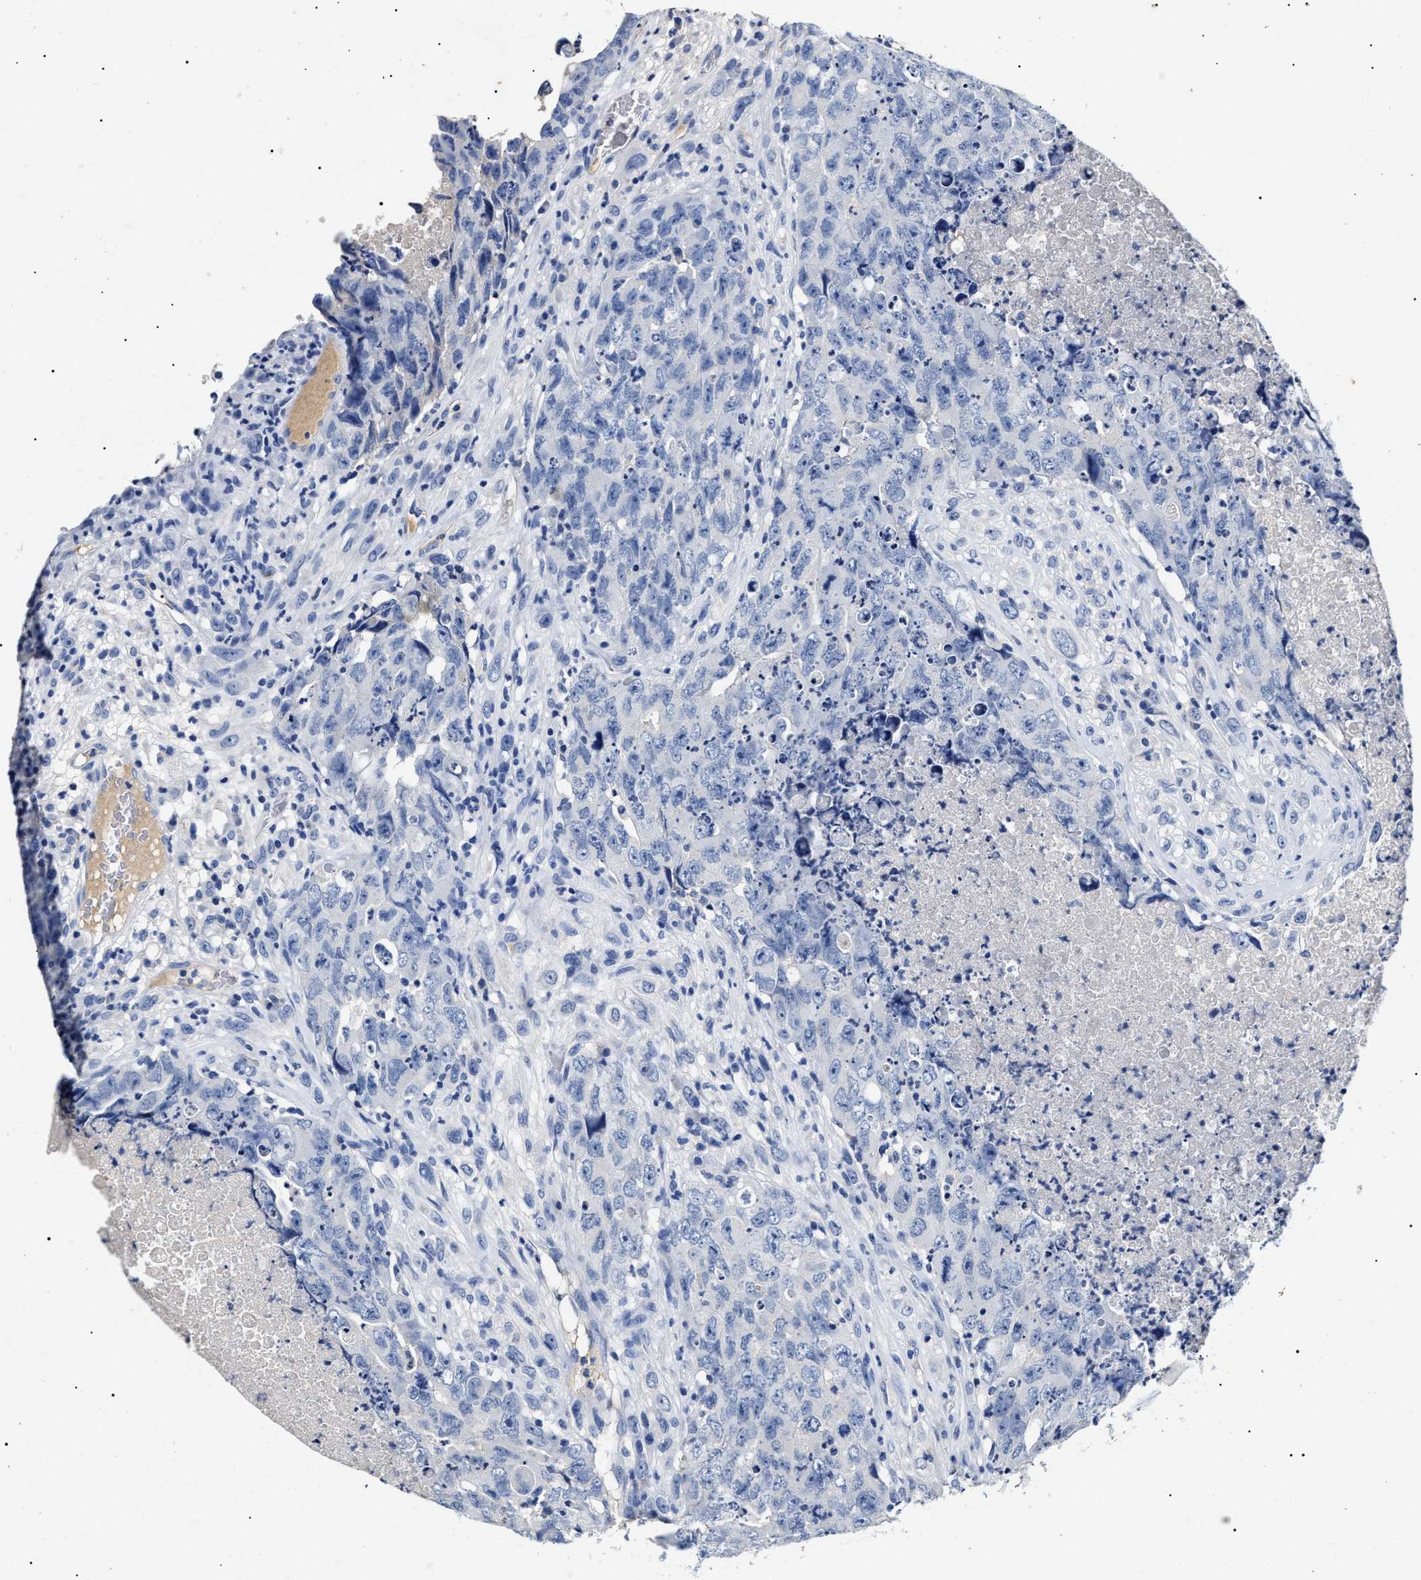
{"staining": {"intensity": "negative", "quantity": "none", "location": "none"}, "tissue": "testis cancer", "cell_type": "Tumor cells", "image_type": "cancer", "snomed": [{"axis": "morphology", "description": "Carcinoma, Embryonal, NOS"}, {"axis": "topography", "description": "Testis"}], "caption": "DAB immunohistochemical staining of testis cancer exhibits no significant staining in tumor cells. (DAB (3,3'-diaminobenzidine) immunohistochemistry (IHC) with hematoxylin counter stain).", "gene": "LRRC8E", "patient": {"sex": "male", "age": 32}}